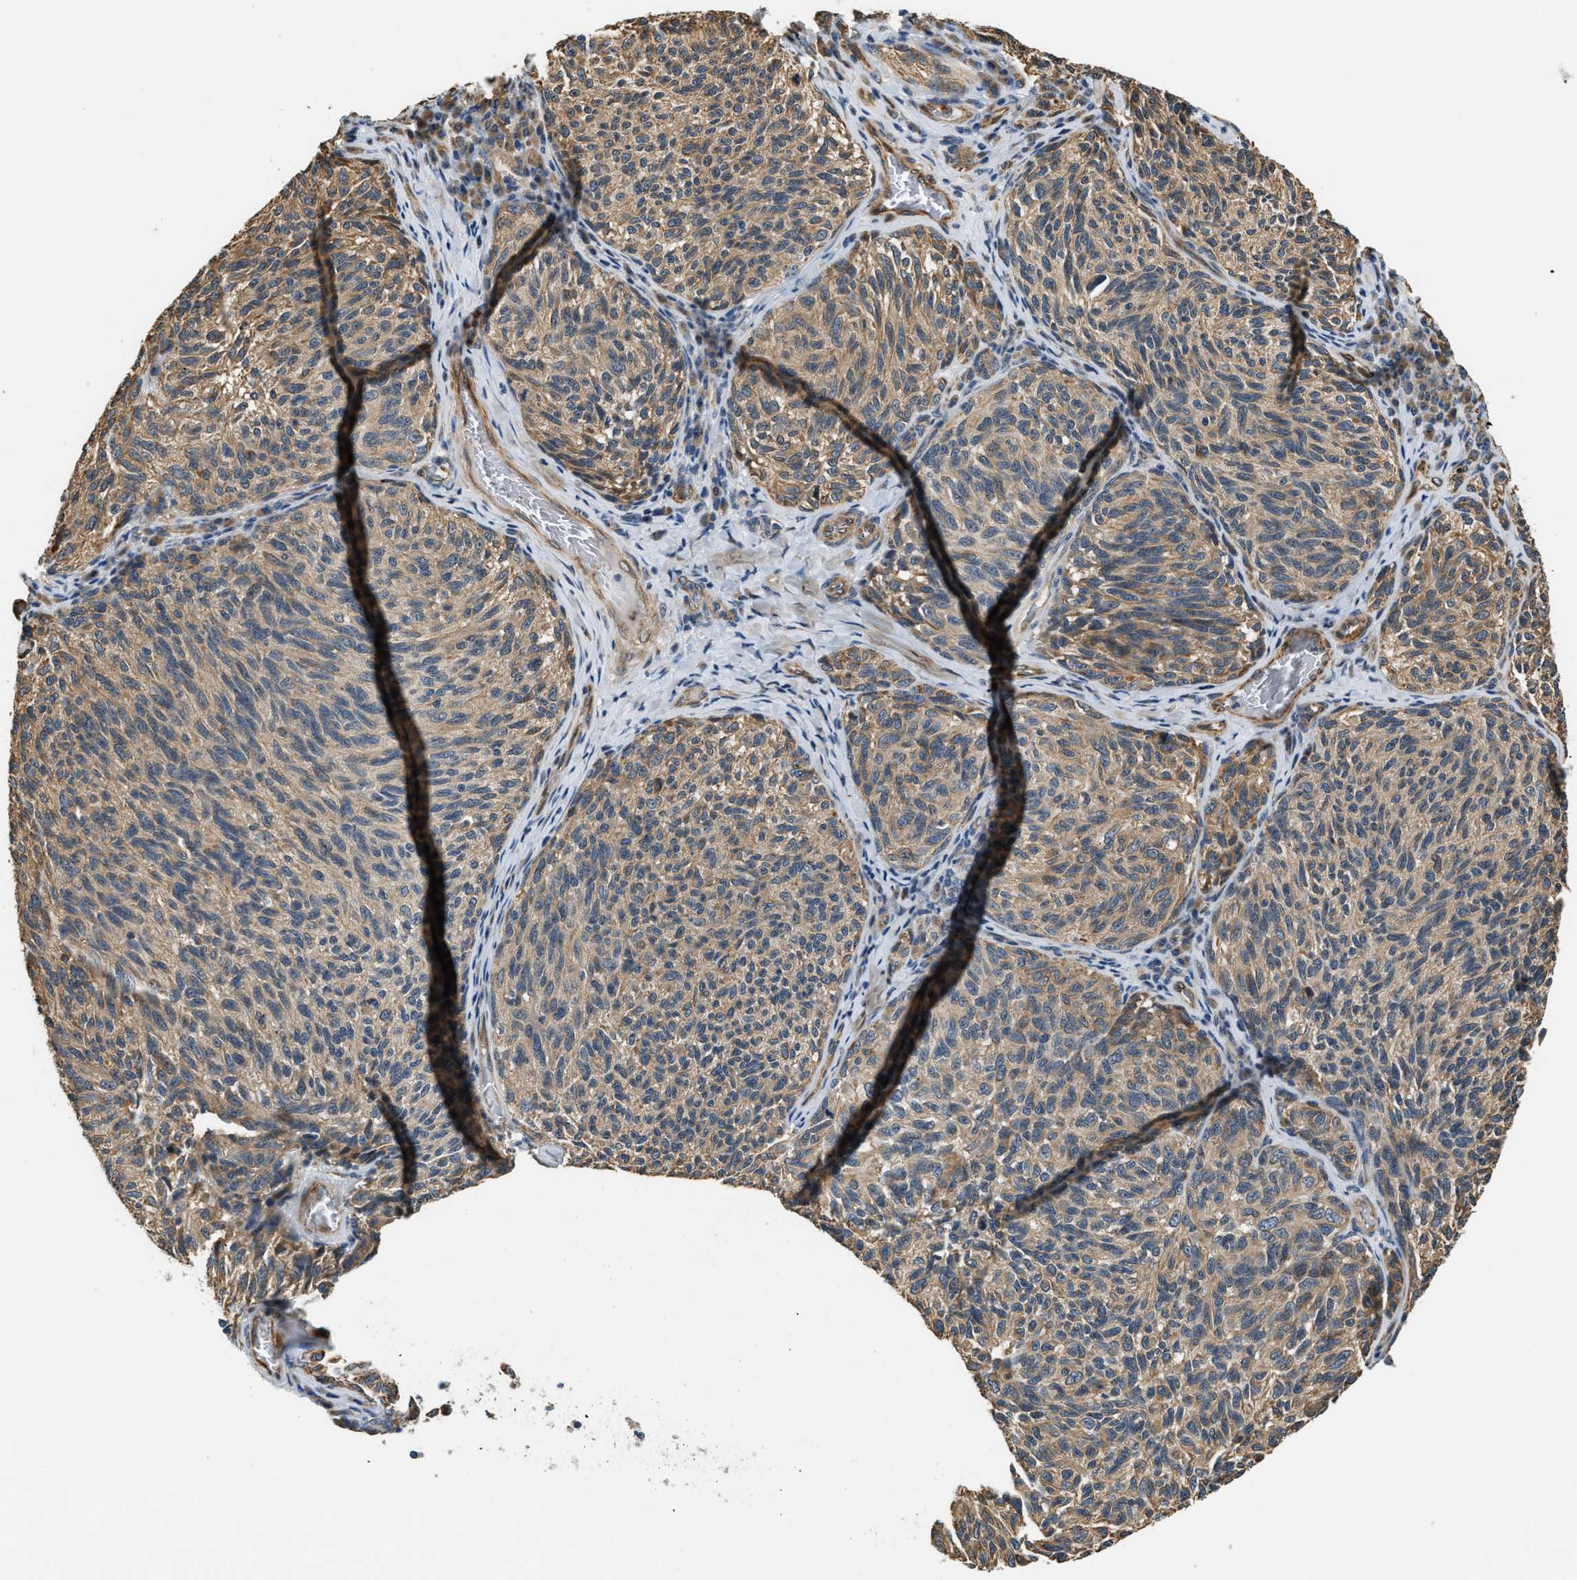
{"staining": {"intensity": "moderate", "quantity": ">75%", "location": "cytoplasmic/membranous"}, "tissue": "melanoma", "cell_type": "Tumor cells", "image_type": "cancer", "snomed": [{"axis": "morphology", "description": "Malignant melanoma, NOS"}, {"axis": "topography", "description": "Skin"}], "caption": "This is an image of immunohistochemistry staining of melanoma, which shows moderate expression in the cytoplasmic/membranous of tumor cells.", "gene": "ALOX12", "patient": {"sex": "female", "age": 73}}